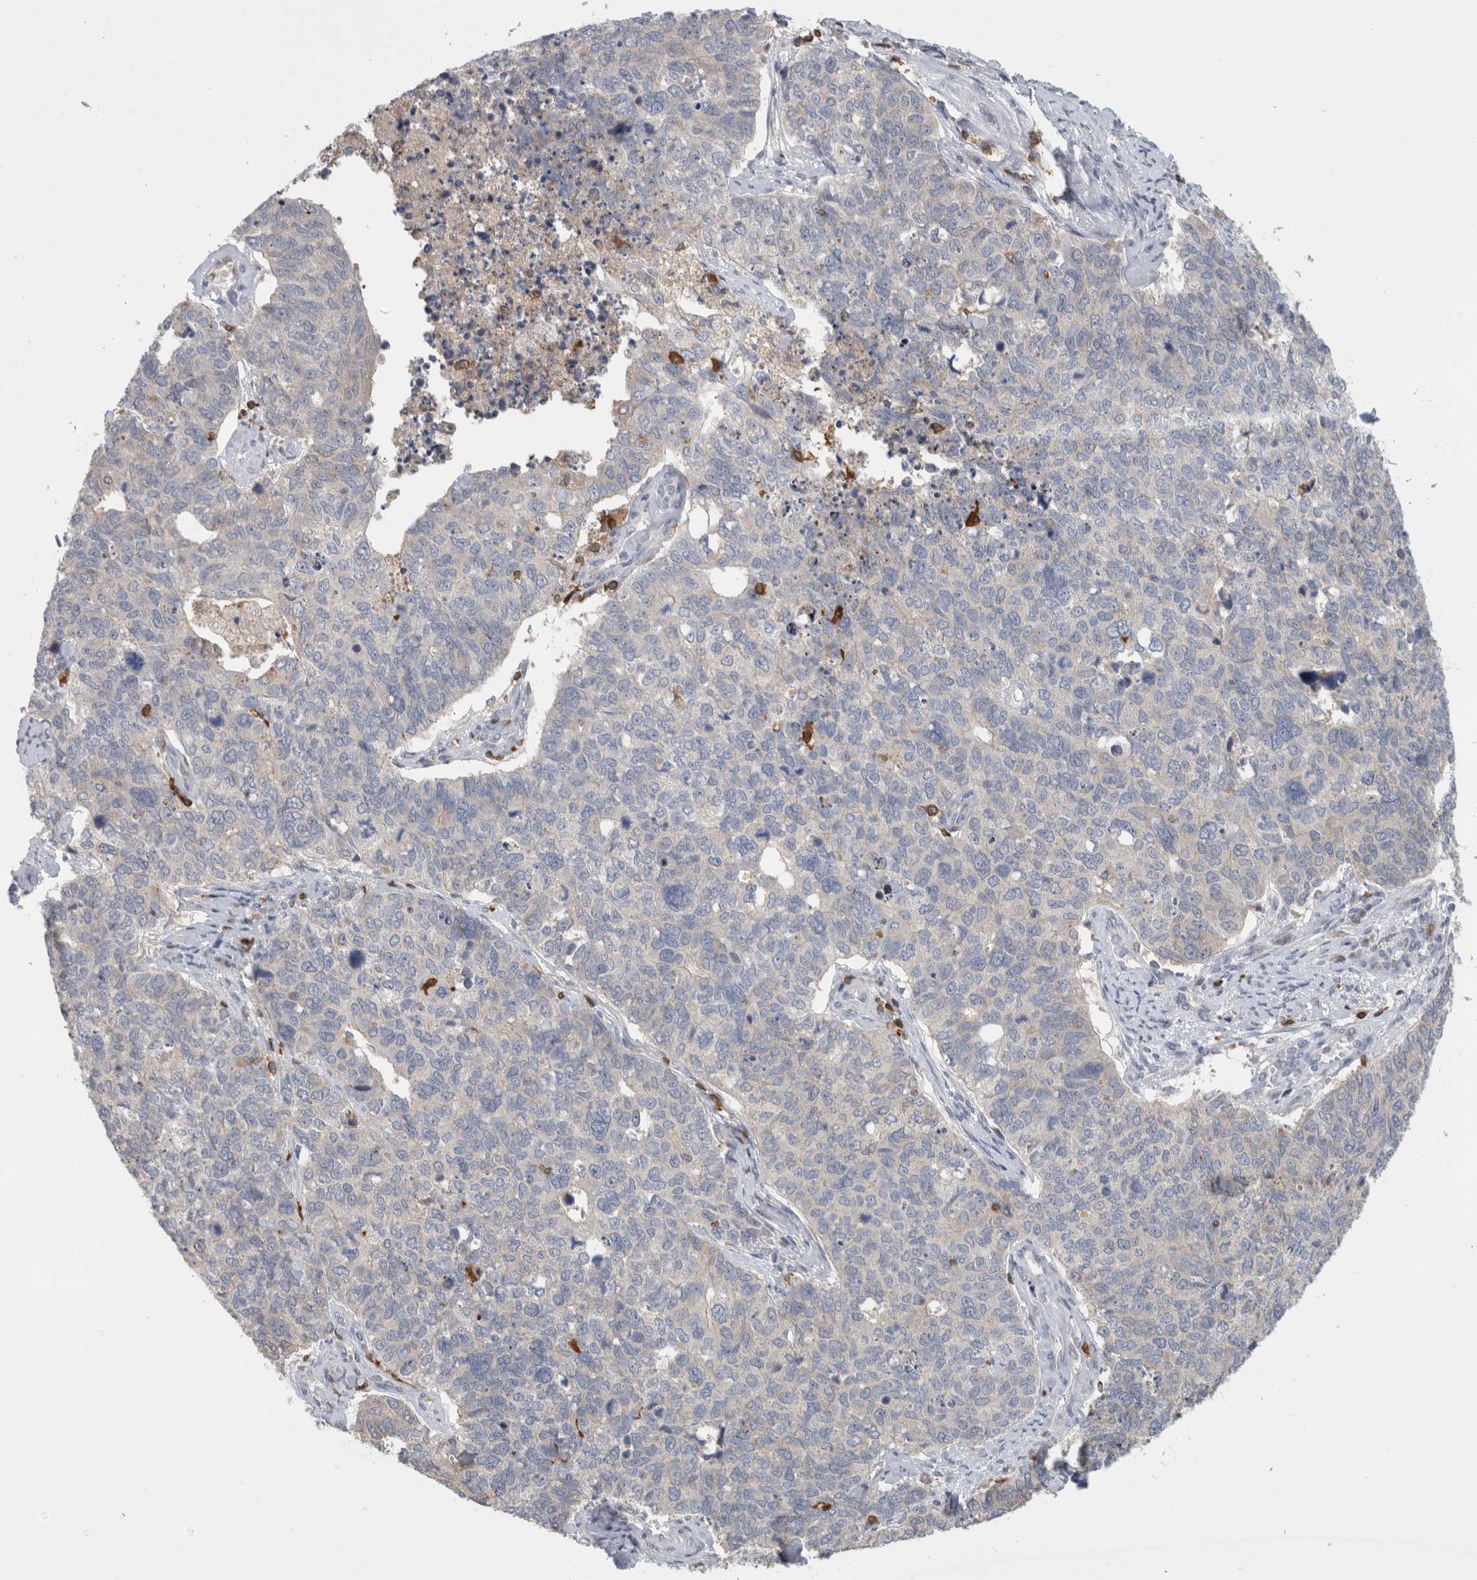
{"staining": {"intensity": "negative", "quantity": "none", "location": "none"}, "tissue": "cervical cancer", "cell_type": "Tumor cells", "image_type": "cancer", "snomed": [{"axis": "morphology", "description": "Squamous cell carcinoma, NOS"}, {"axis": "topography", "description": "Cervix"}], "caption": "The photomicrograph demonstrates no significant positivity in tumor cells of cervical cancer. (Immunohistochemistry, brightfield microscopy, high magnification).", "gene": "GFRA2", "patient": {"sex": "female", "age": 63}}